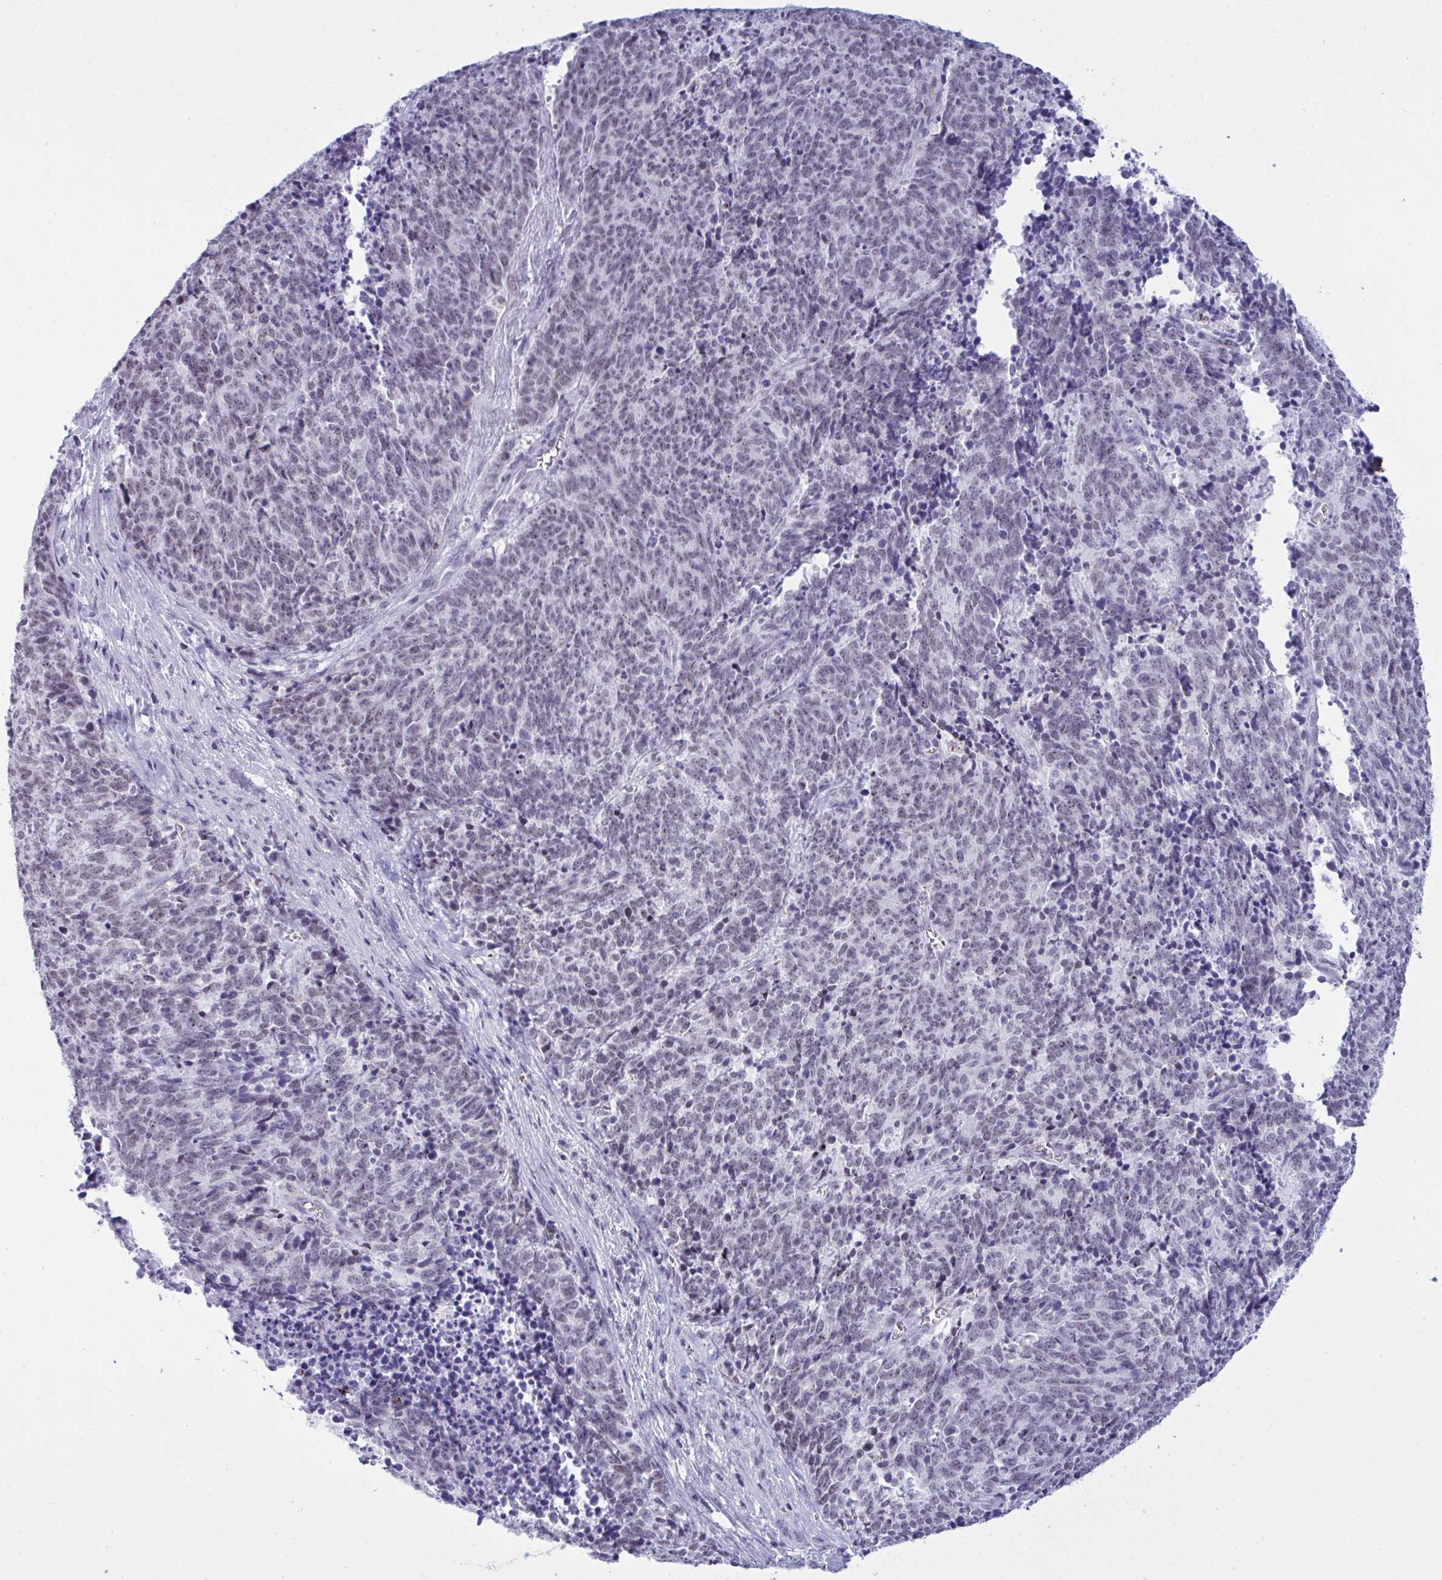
{"staining": {"intensity": "weak", "quantity": "25%-75%", "location": "nuclear"}, "tissue": "cervical cancer", "cell_type": "Tumor cells", "image_type": "cancer", "snomed": [{"axis": "morphology", "description": "Squamous cell carcinoma, NOS"}, {"axis": "topography", "description": "Cervix"}], "caption": "Human squamous cell carcinoma (cervical) stained with a brown dye reveals weak nuclear positive staining in about 25%-75% of tumor cells.", "gene": "ELN", "patient": {"sex": "female", "age": 29}}